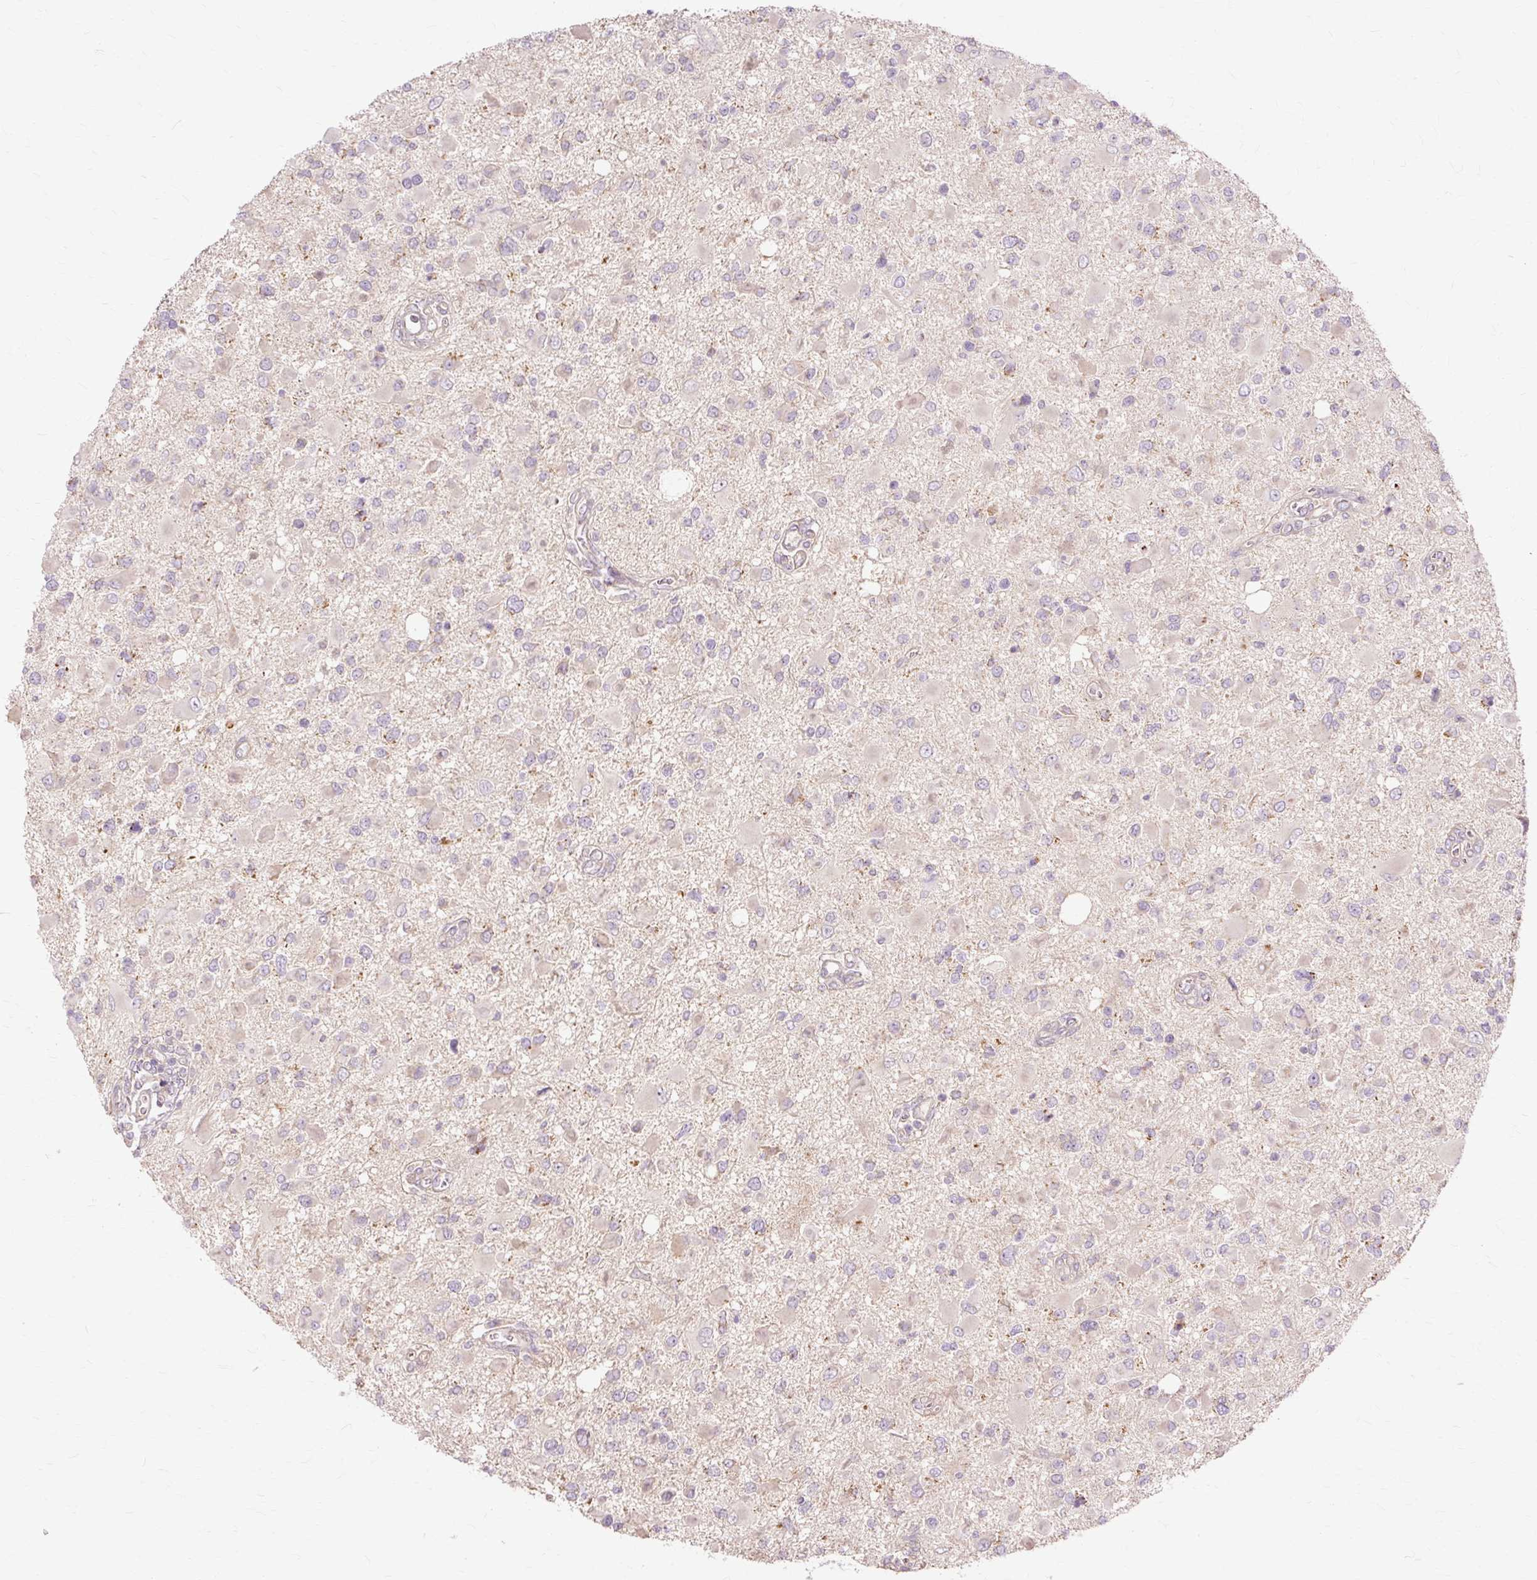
{"staining": {"intensity": "negative", "quantity": "none", "location": "none"}, "tissue": "glioma", "cell_type": "Tumor cells", "image_type": "cancer", "snomed": [{"axis": "morphology", "description": "Glioma, malignant, High grade"}, {"axis": "topography", "description": "Brain"}], "caption": "Protein analysis of glioma shows no significant positivity in tumor cells.", "gene": "PDZD2", "patient": {"sex": "male", "age": 53}}